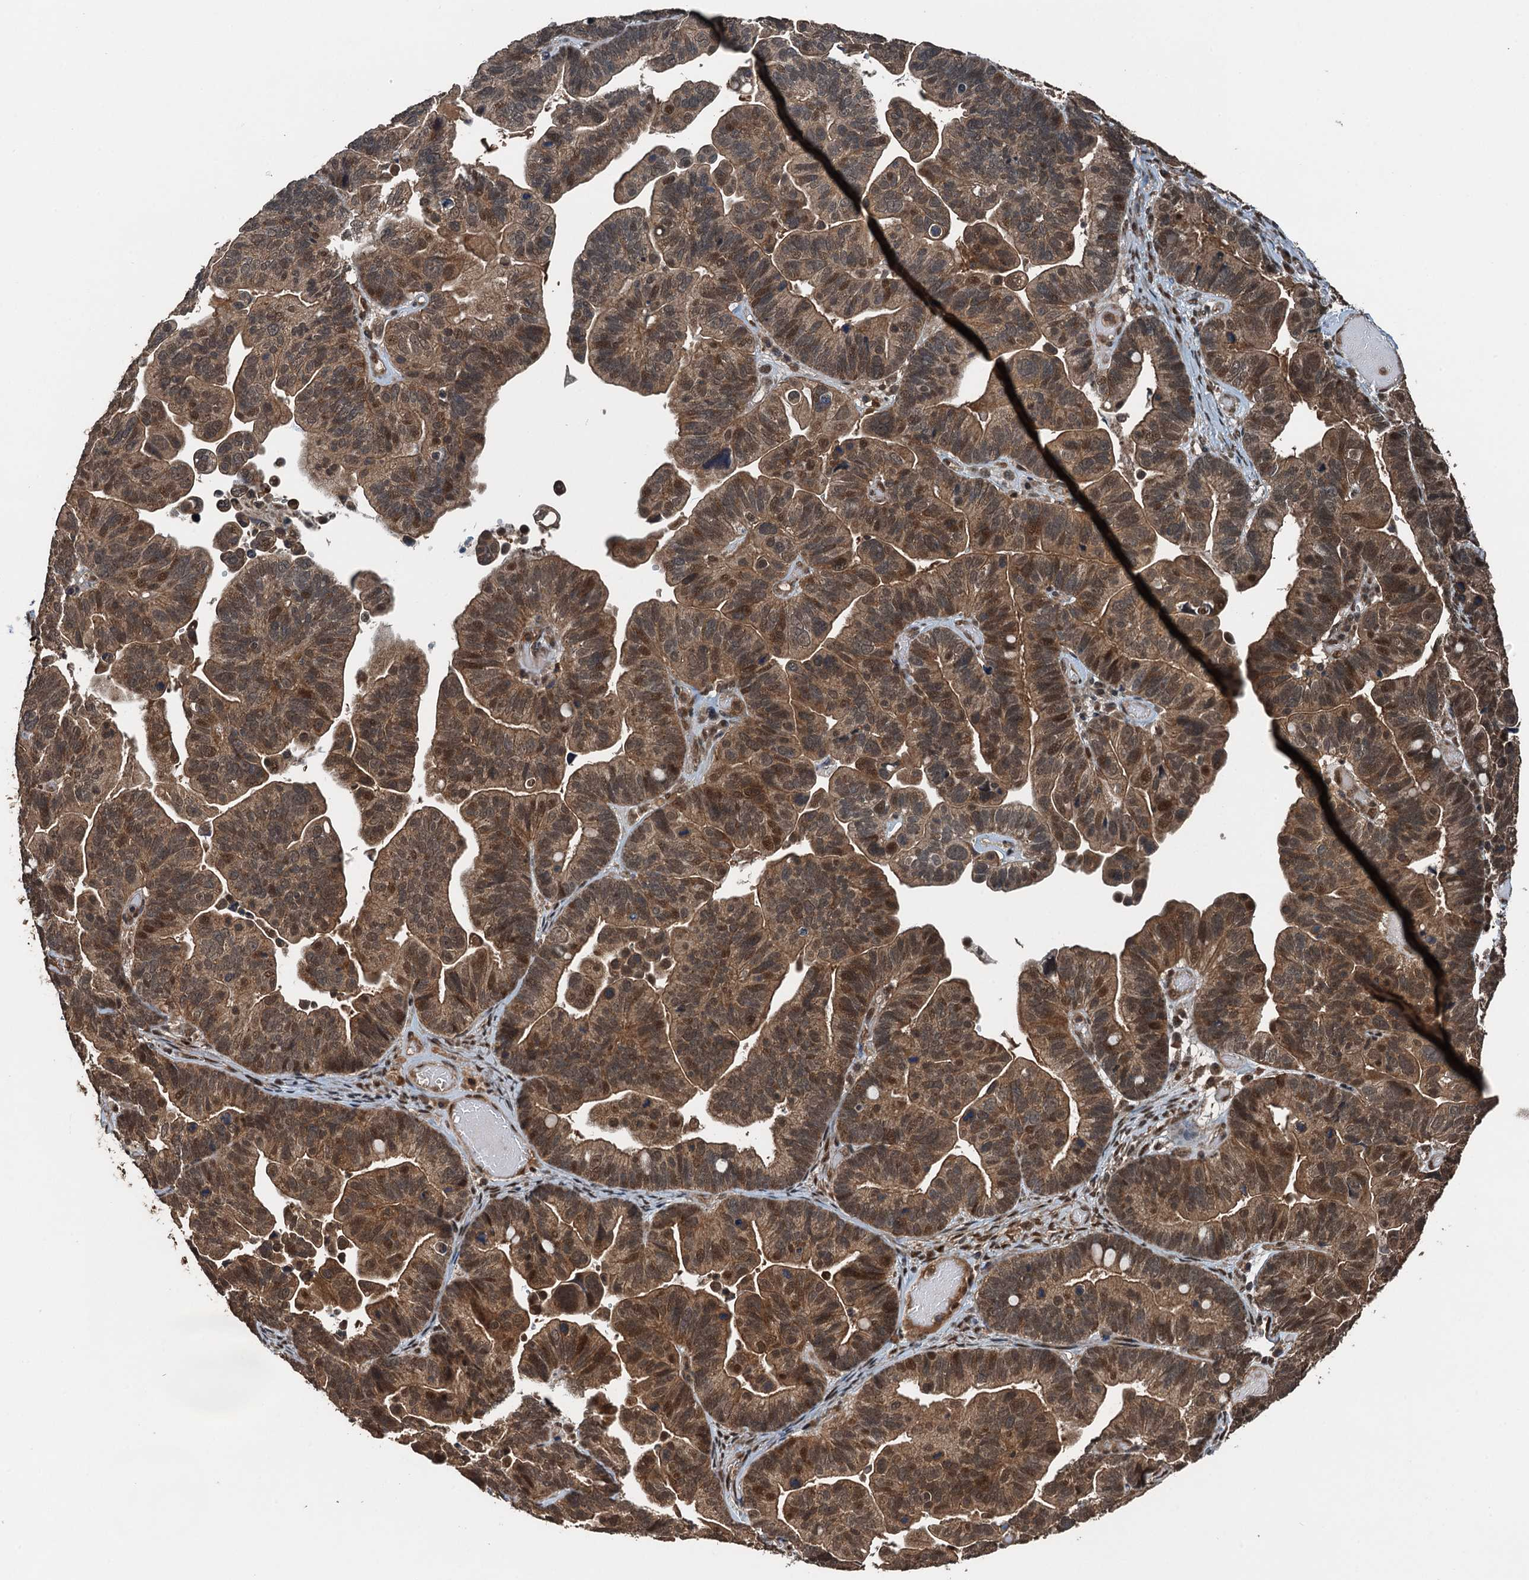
{"staining": {"intensity": "moderate", "quantity": ">75%", "location": "cytoplasmic/membranous,nuclear"}, "tissue": "ovarian cancer", "cell_type": "Tumor cells", "image_type": "cancer", "snomed": [{"axis": "morphology", "description": "Cystadenocarcinoma, serous, NOS"}, {"axis": "topography", "description": "Ovary"}], "caption": "Ovarian cancer (serous cystadenocarcinoma) stained for a protein (brown) reveals moderate cytoplasmic/membranous and nuclear positive staining in about >75% of tumor cells.", "gene": "UBXN6", "patient": {"sex": "female", "age": 56}}